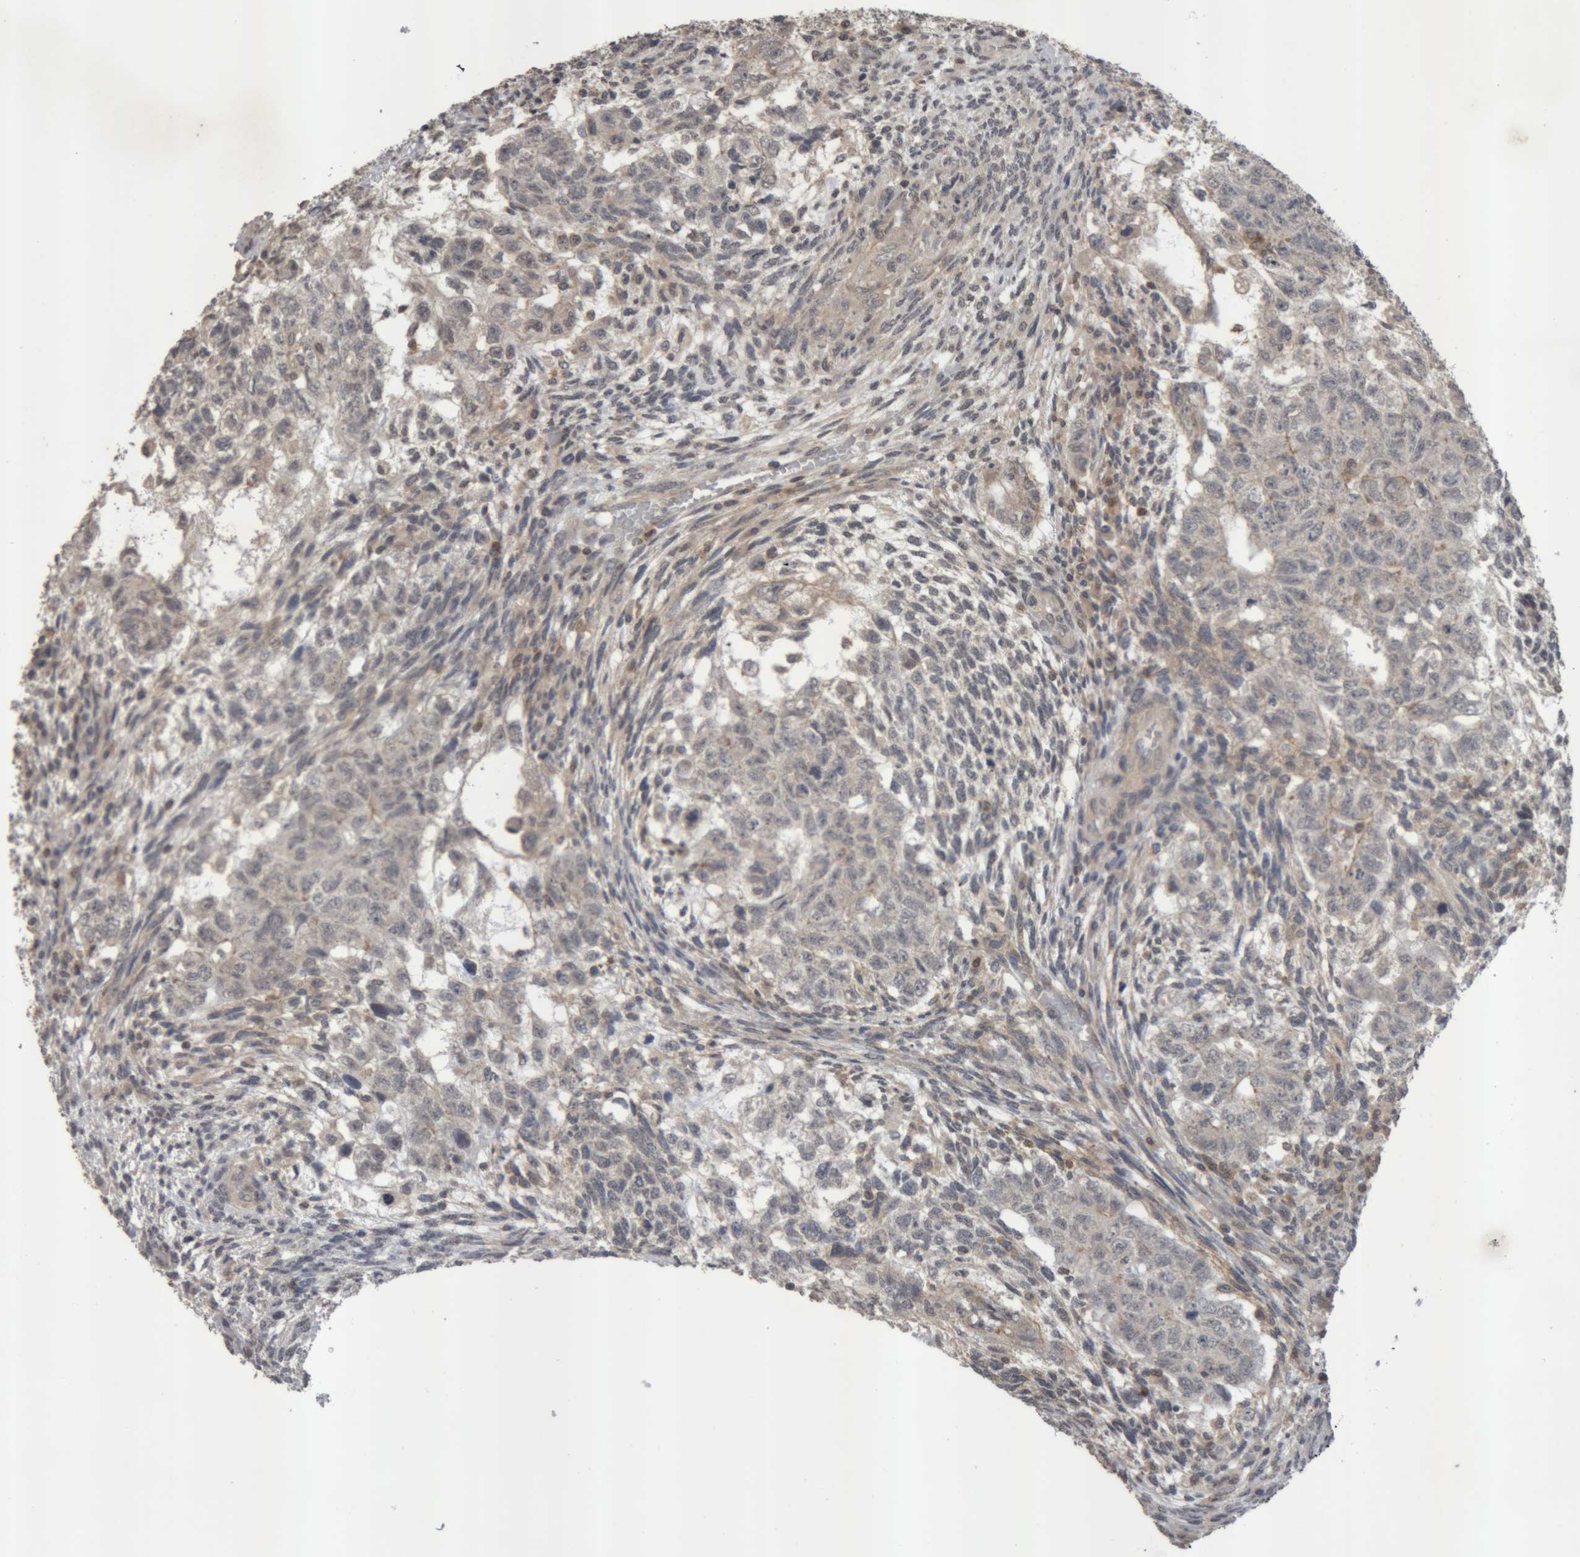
{"staining": {"intensity": "weak", "quantity": "<25%", "location": "cytoplasmic/membranous"}, "tissue": "testis cancer", "cell_type": "Tumor cells", "image_type": "cancer", "snomed": [{"axis": "morphology", "description": "Normal tissue, NOS"}, {"axis": "morphology", "description": "Carcinoma, Embryonal, NOS"}, {"axis": "topography", "description": "Testis"}], "caption": "Testis embryonal carcinoma stained for a protein using immunohistochemistry (IHC) displays no positivity tumor cells.", "gene": "NFATC2", "patient": {"sex": "male", "age": 36}}